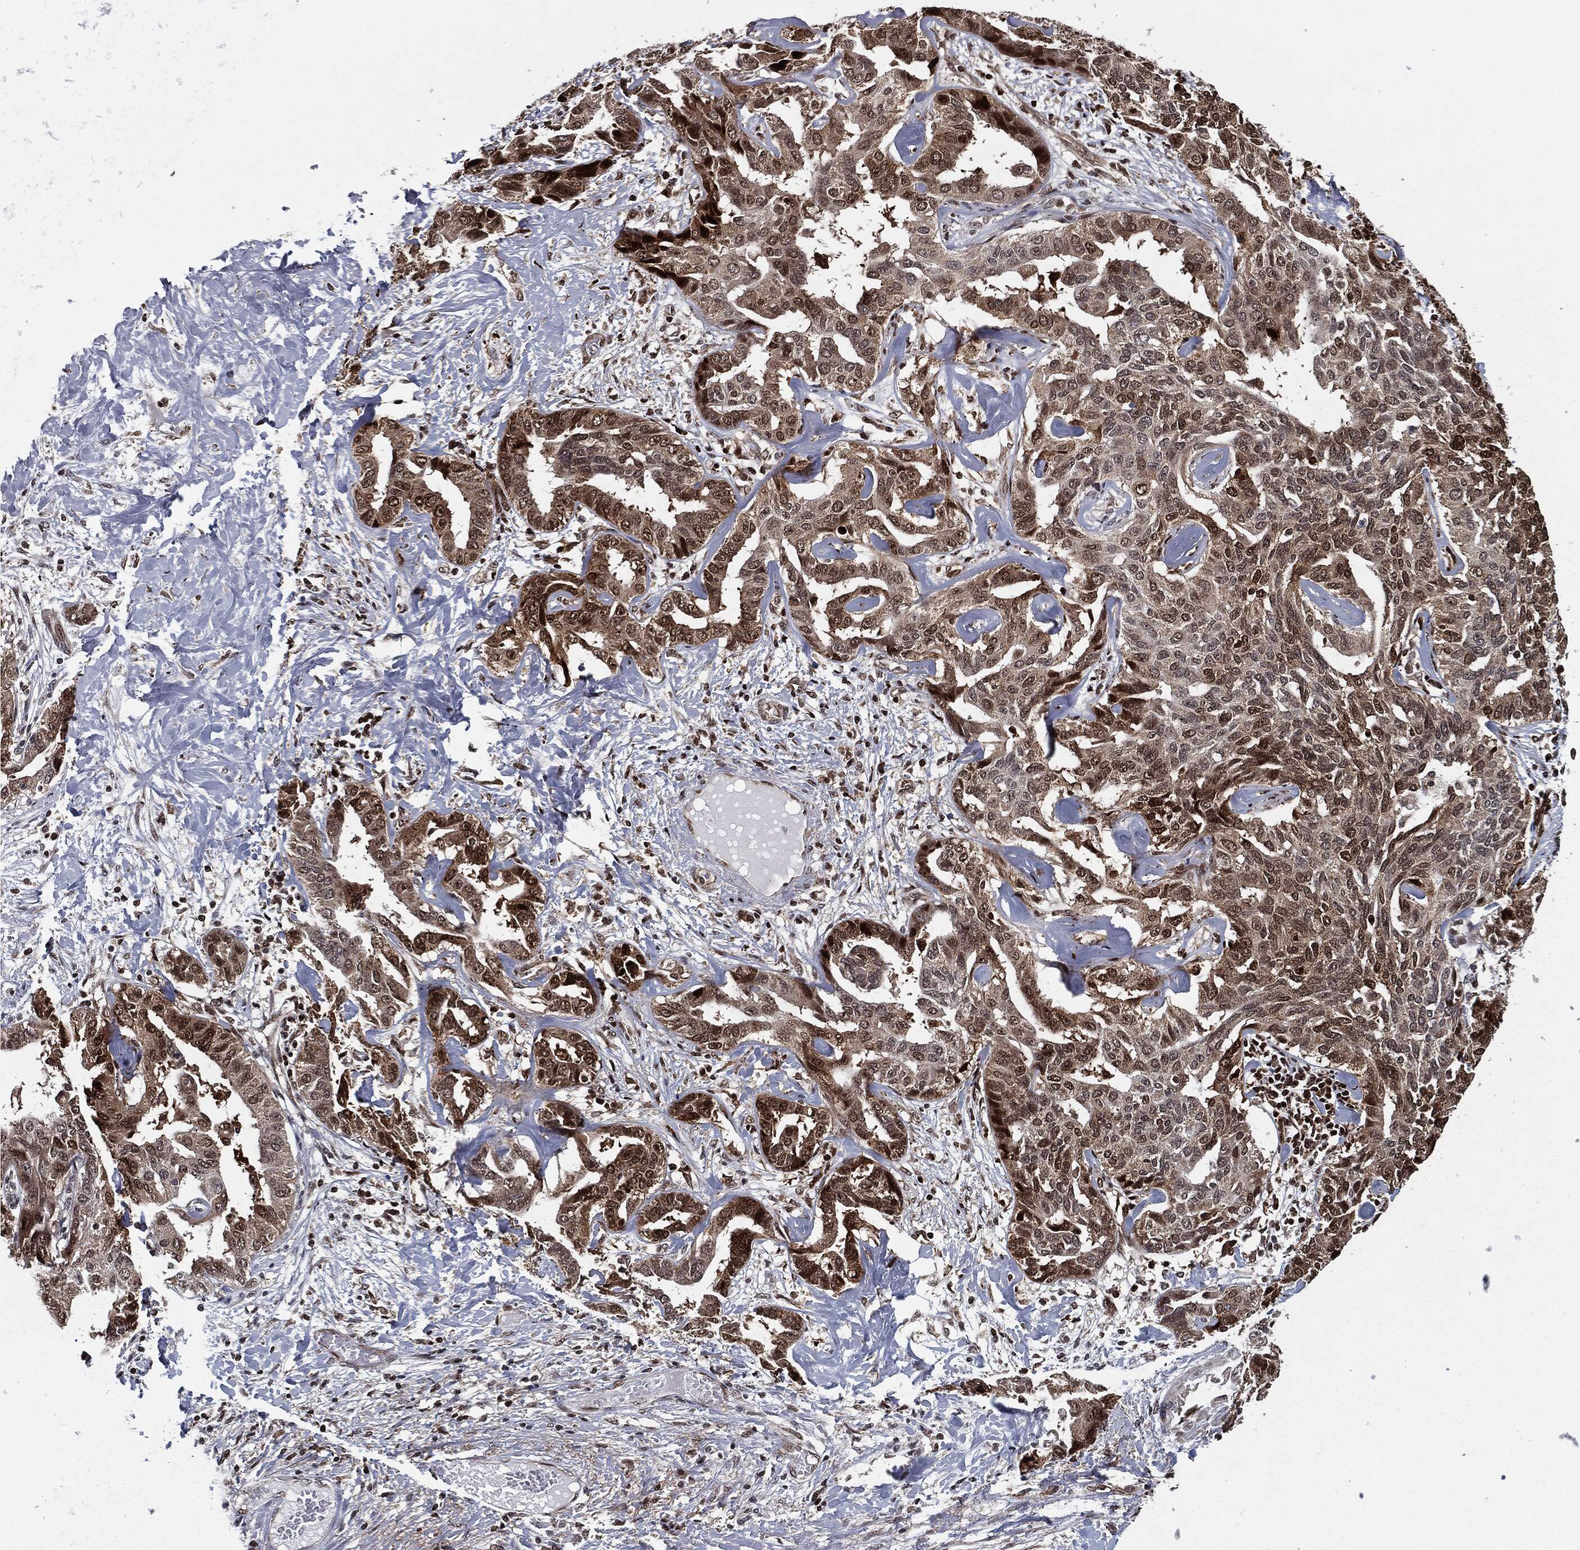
{"staining": {"intensity": "strong", "quantity": ">75%", "location": "cytoplasmic/membranous,nuclear"}, "tissue": "liver cancer", "cell_type": "Tumor cells", "image_type": "cancer", "snomed": [{"axis": "morphology", "description": "Cholangiocarcinoma"}, {"axis": "topography", "description": "Liver"}], "caption": "About >75% of tumor cells in human cholangiocarcinoma (liver) show strong cytoplasmic/membranous and nuclear protein positivity as visualized by brown immunohistochemical staining.", "gene": "CHCHD2", "patient": {"sex": "male", "age": 59}}